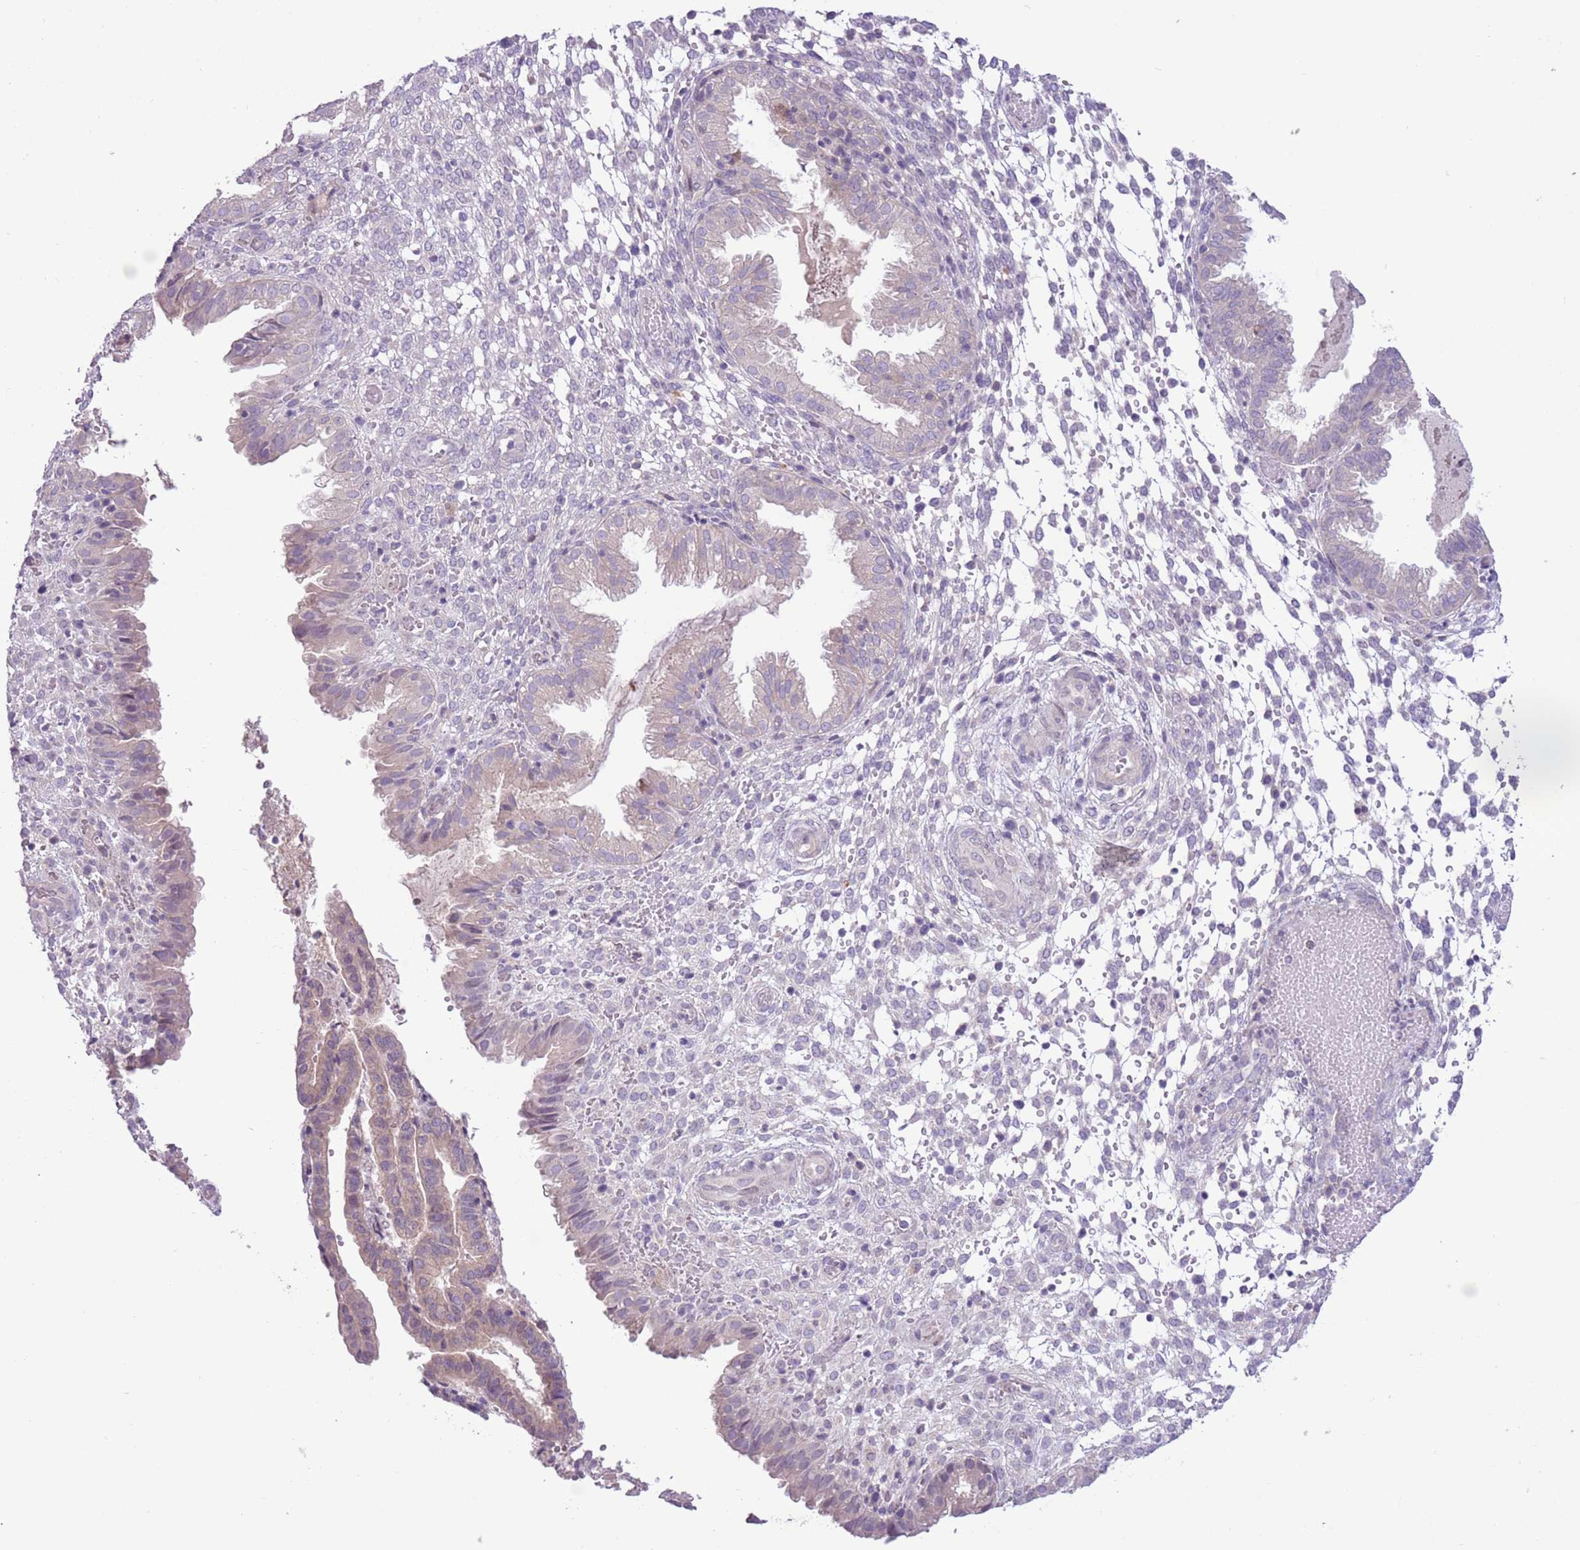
{"staining": {"intensity": "negative", "quantity": "none", "location": "none"}, "tissue": "endometrium", "cell_type": "Cells in endometrial stroma", "image_type": "normal", "snomed": [{"axis": "morphology", "description": "Normal tissue, NOS"}, {"axis": "topography", "description": "Endometrium"}], "caption": "This is a image of immunohistochemistry (IHC) staining of unremarkable endometrium, which shows no expression in cells in endometrial stroma. (Immunohistochemistry (ihc), brightfield microscopy, high magnification).", "gene": "CCND2", "patient": {"sex": "female", "age": 33}}